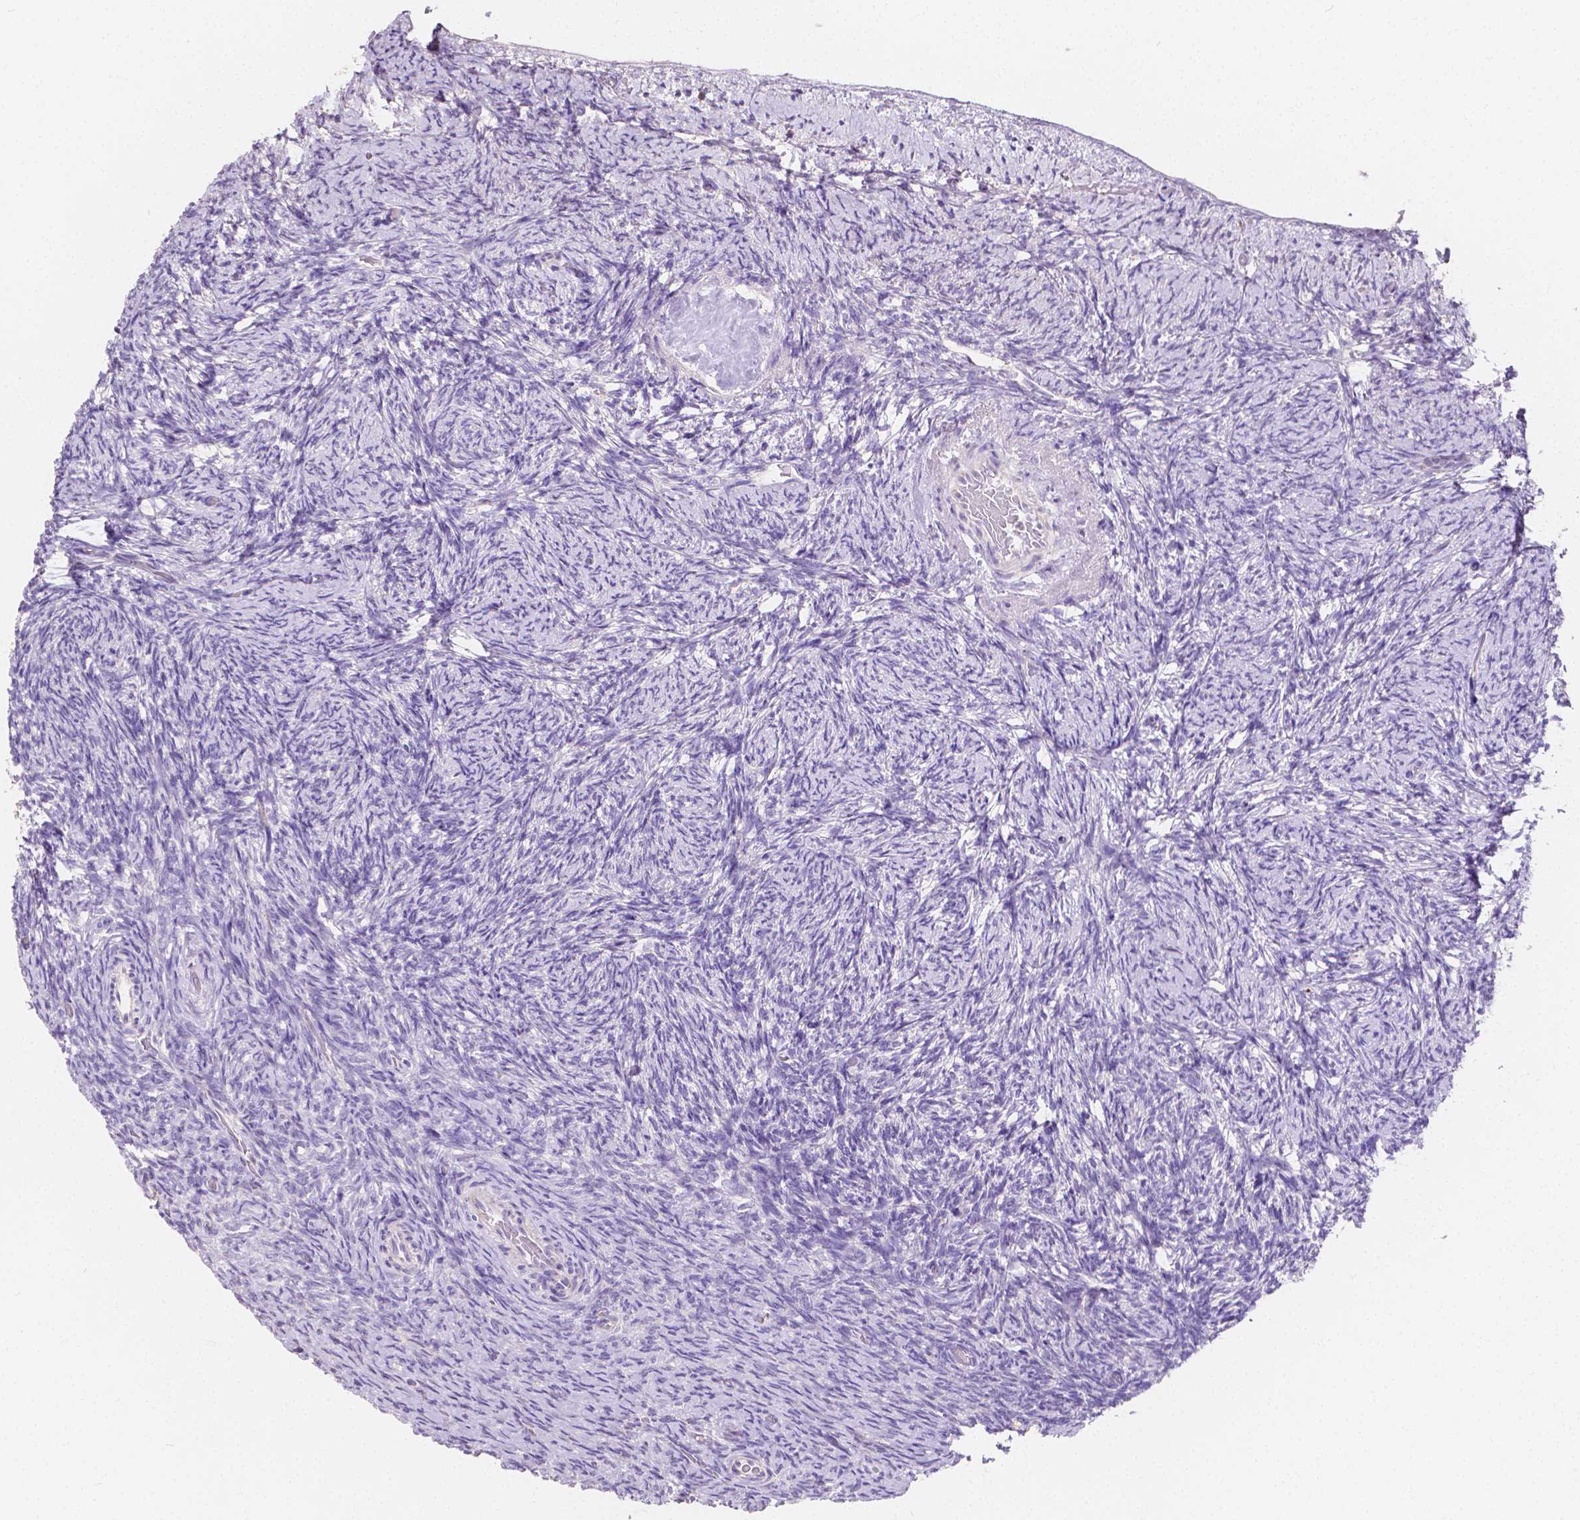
{"staining": {"intensity": "negative", "quantity": "none", "location": "none"}, "tissue": "ovary", "cell_type": "Ovarian stroma cells", "image_type": "normal", "snomed": [{"axis": "morphology", "description": "Normal tissue, NOS"}, {"axis": "topography", "description": "Ovary"}], "caption": "High magnification brightfield microscopy of normal ovary stained with DAB (3,3'-diaminobenzidine) (brown) and counterstained with hematoxylin (blue): ovarian stroma cells show no significant positivity. (DAB IHC, high magnification).", "gene": "TMEM130", "patient": {"sex": "female", "age": 34}}